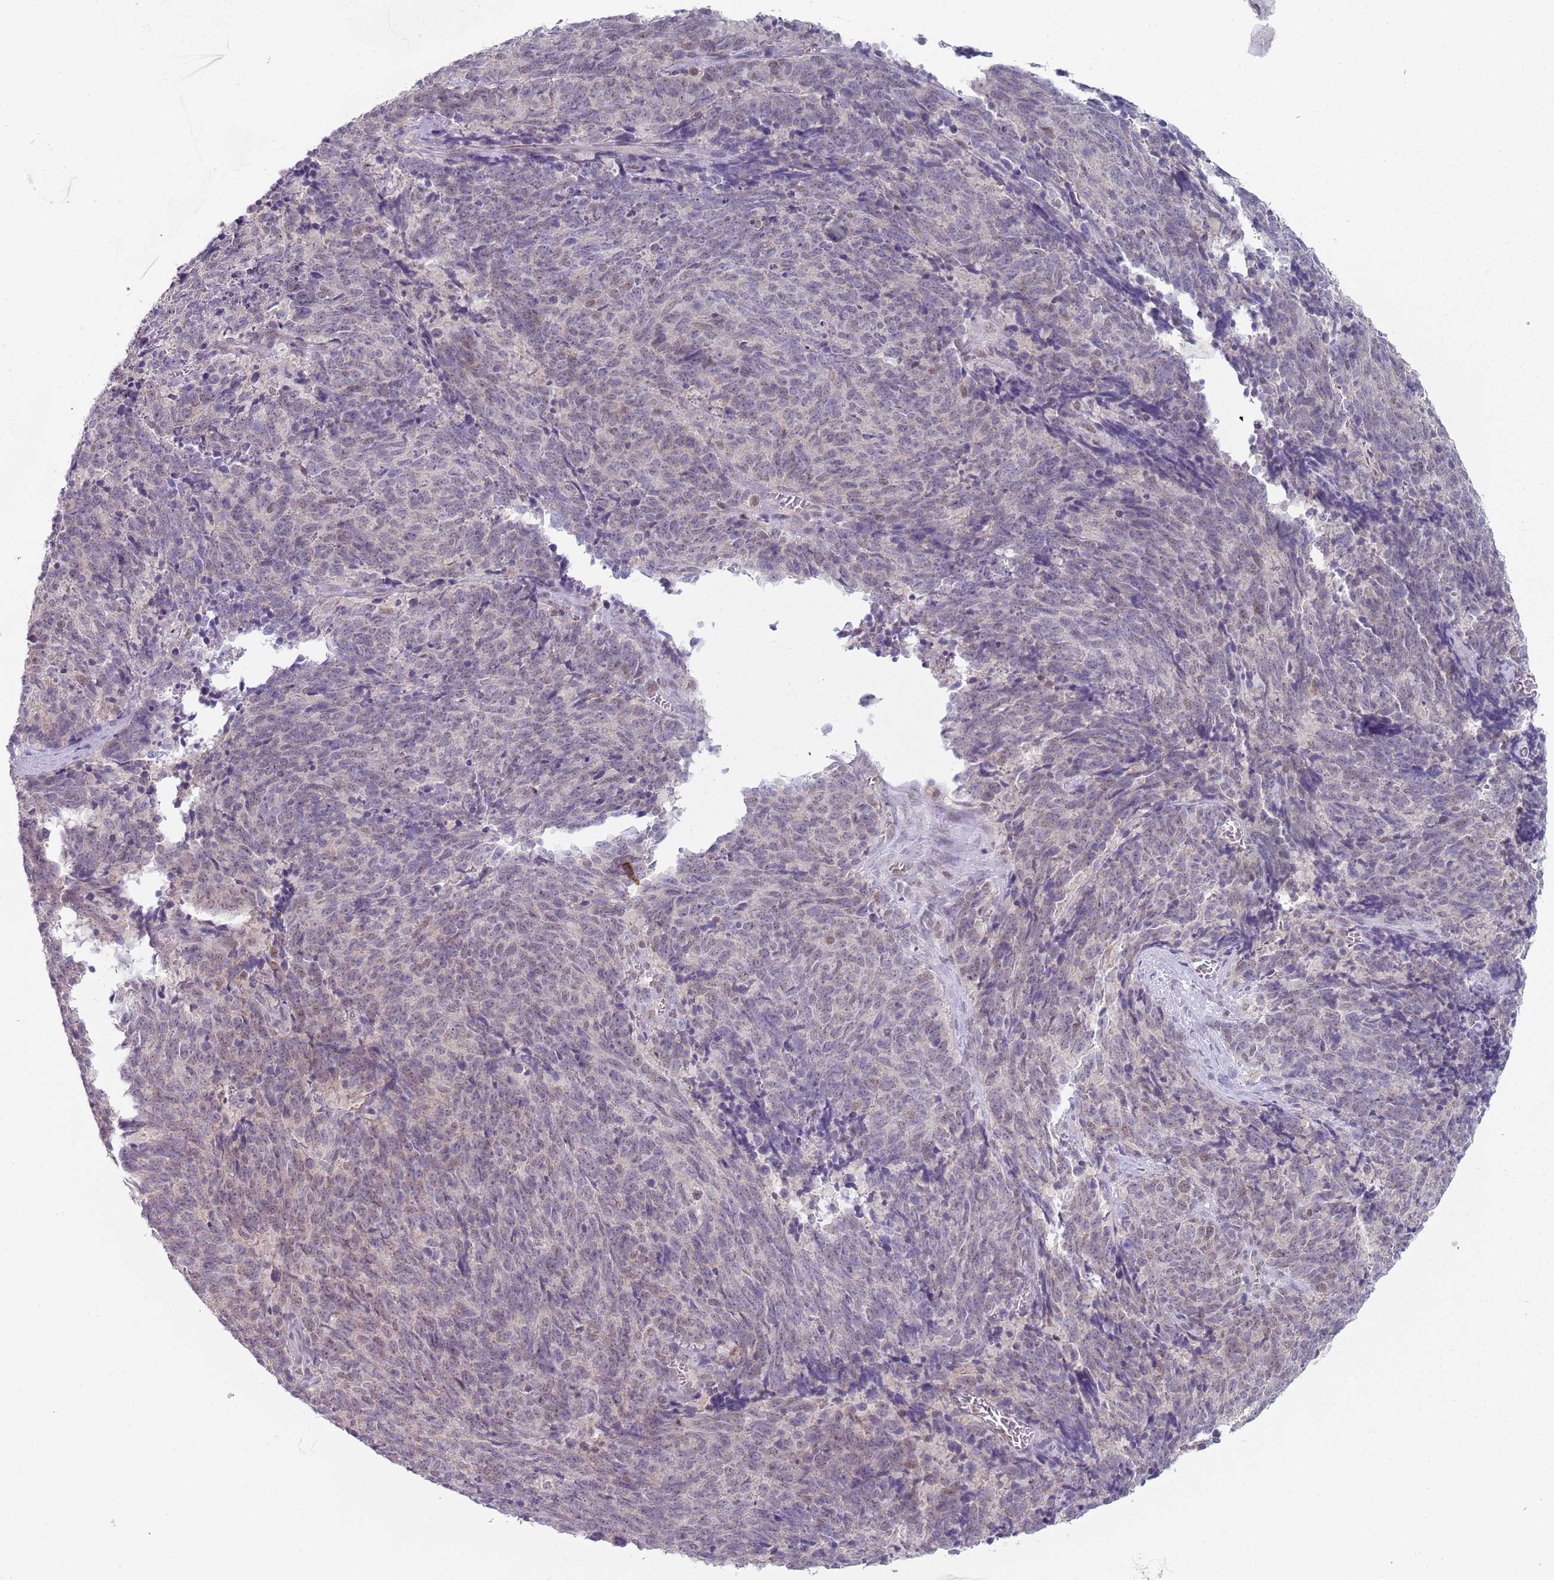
{"staining": {"intensity": "negative", "quantity": "none", "location": "none"}, "tissue": "cervical cancer", "cell_type": "Tumor cells", "image_type": "cancer", "snomed": [{"axis": "morphology", "description": "Squamous cell carcinoma, NOS"}, {"axis": "topography", "description": "Cervix"}], "caption": "IHC image of neoplastic tissue: human cervical squamous cell carcinoma stained with DAB (3,3'-diaminobenzidine) demonstrates no significant protein expression in tumor cells.", "gene": "SMARCAL1", "patient": {"sex": "female", "age": 29}}